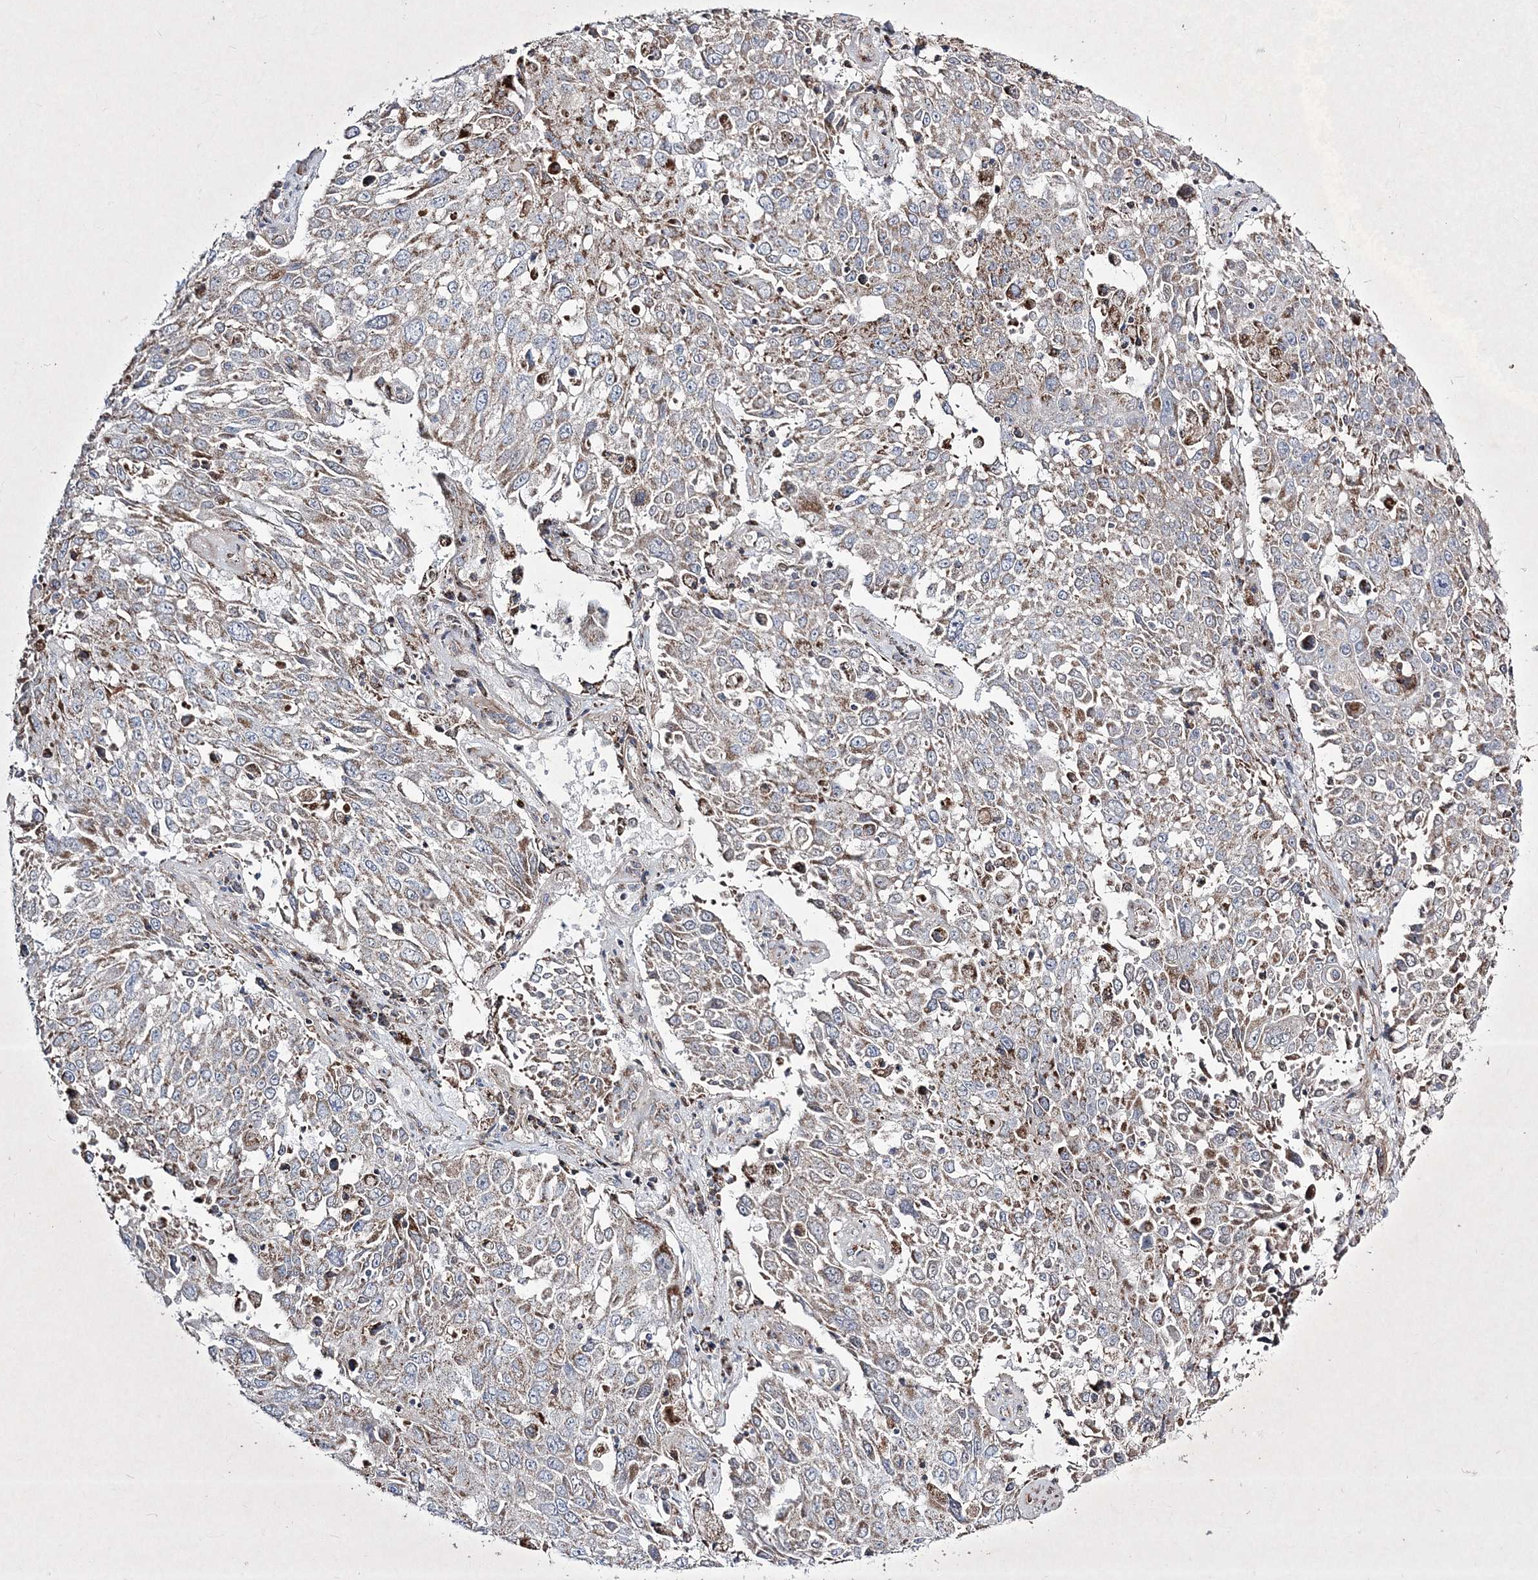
{"staining": {"intensity": "moderate", "quantity": "25%-75%", "location": "cytoplasmic/membranous"}, "tissue": "lung cancer", "cell_type": "Tumor cells", "image_type": "cancer", "snomed": [{"axis": "morphology", "description": "Squamous cell carcinoma, NOS"}, {"axis": "topography", "description": "Lung"}], "caption": "Protein staining of lung cancer (squamous cell carcinoma) tissue displays moderate cytoplasmic/membranous expression in approximately 25%-75% of tumor cells.", "gene": "RICTOR", "patient": {"sex": "male", "age": 65}}